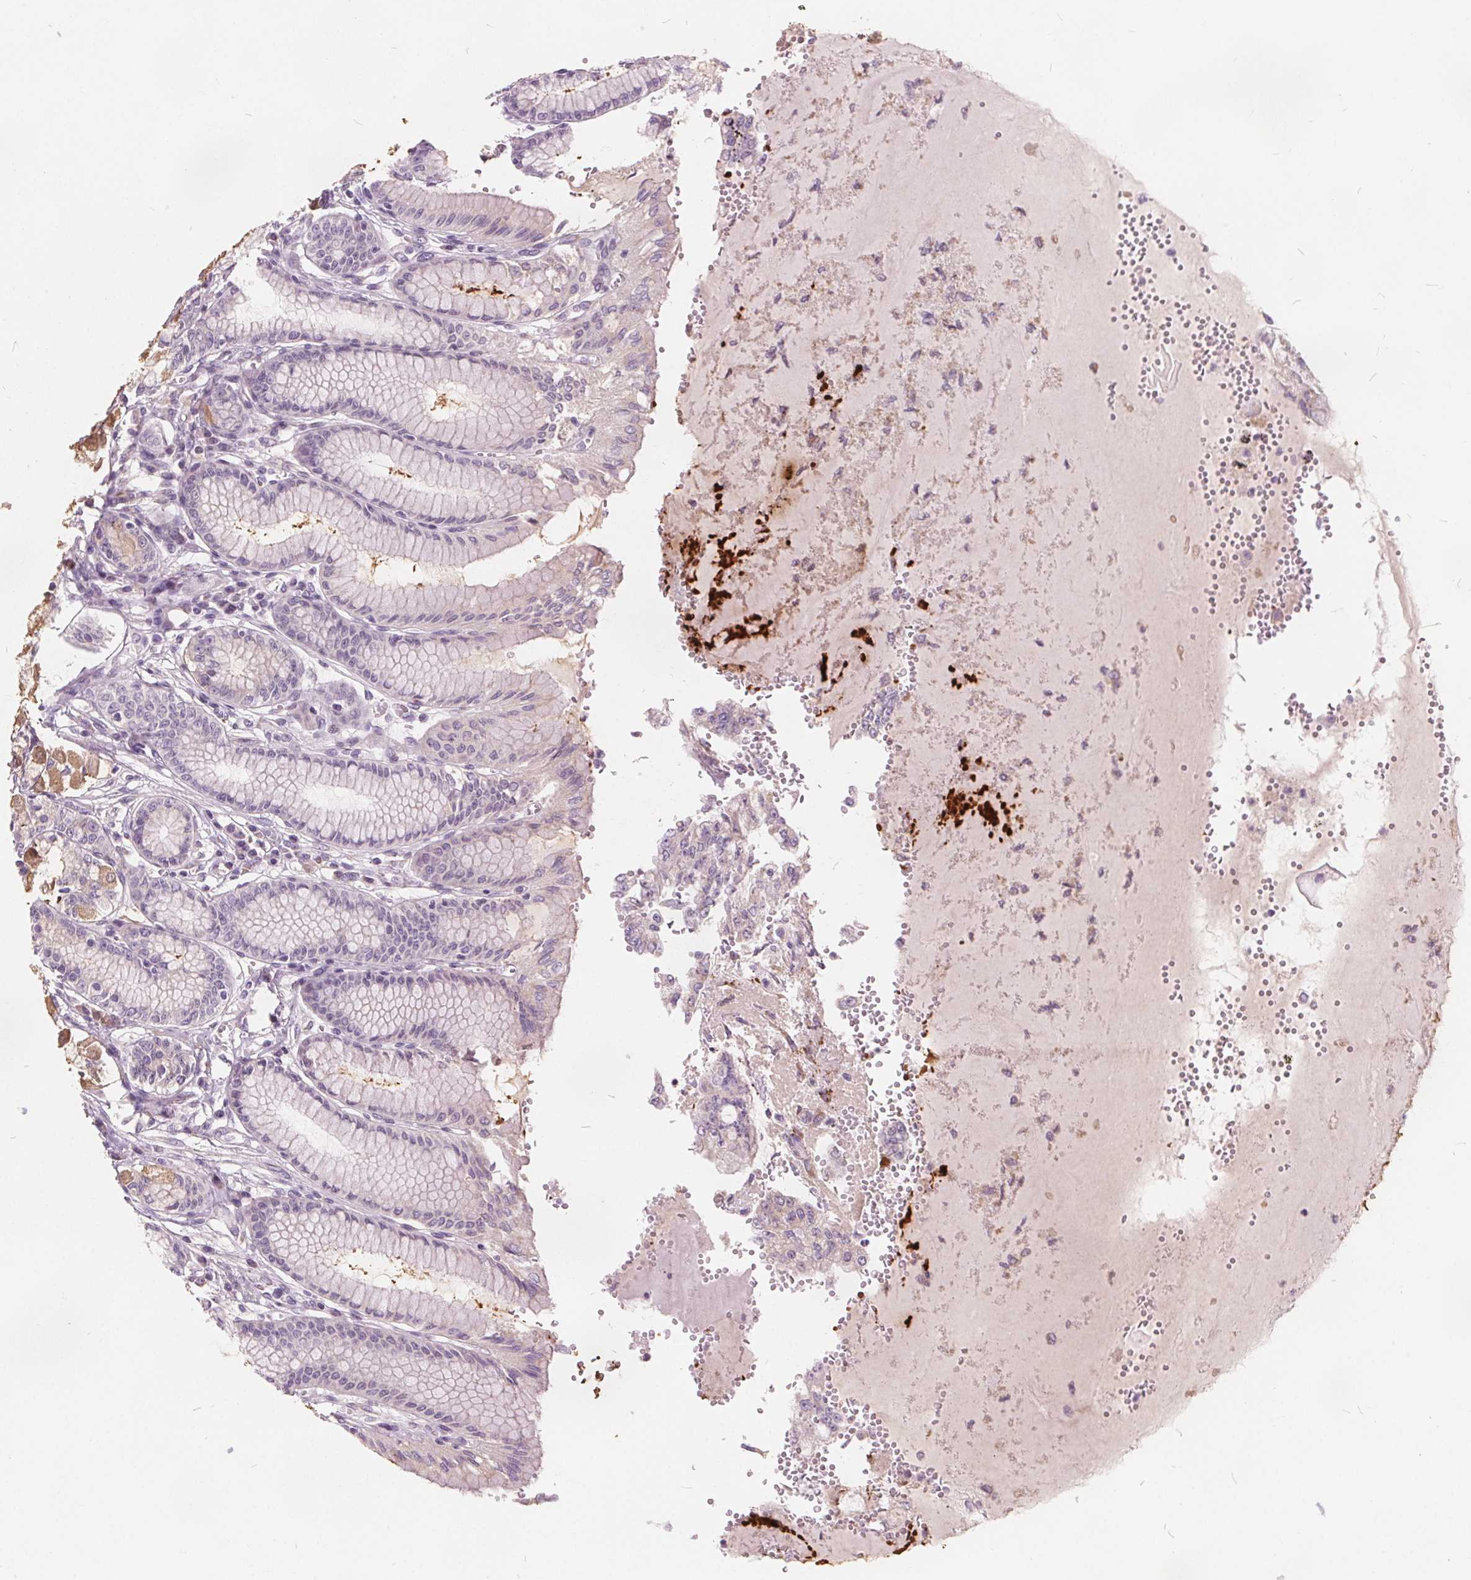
{"staining": {"intensity": "moderate", "quantity": "<25%", "location": "cytoplasmic/membranous"}, "tissue": "stomach", "cell_type": "Glandular cells", "image_type": "normal", "snomed": [{"axis": "morphology", "description": "Normal tissue, NOS"}, {"axis": "topography", "description": "Stomach"}, {"axis": "topography", "description": "Stomach, lower"}], "caption": "Immunohistochemistry (IHC) (DAB) staining of unremarkable human stomach displays moderate cytoplasmic/membranous protein expression in approximately <25% of glandular cells. The protein is shown in brown color, while the nuclei are stained blue.", "gene": "ACOX2", "patient": {"sex": "male", "age": 76}}